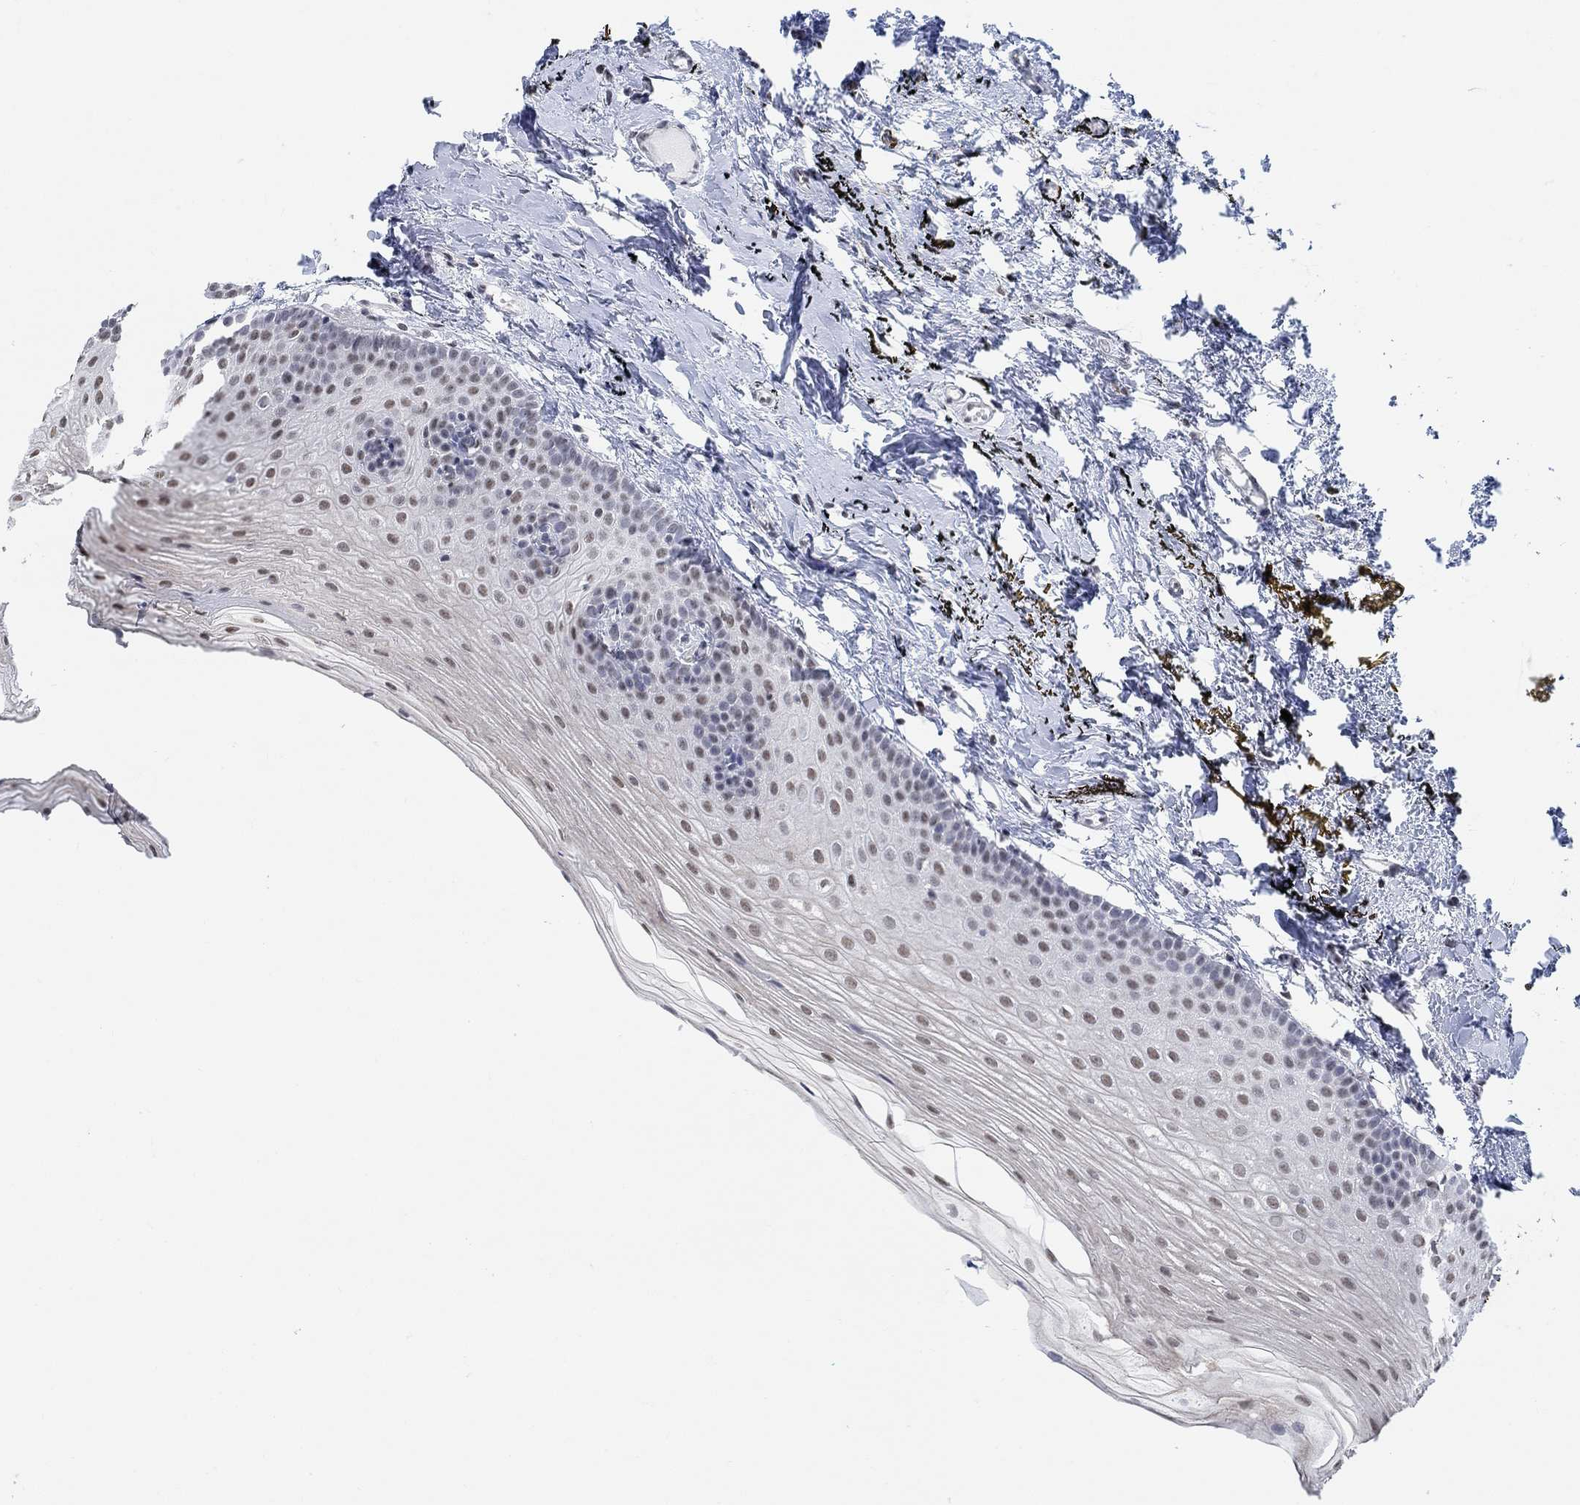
{"staining": {"intensity": "negative", "quantity": "none", "location": "none"}, "tissue": "oral mucosa", "cell_type": "Squamous epithelial cells", "image_type": "normal", "snomed": [{"axis": "morphology", "description": "Normal tissue, NOS"}, {"axis": "topography", "description": "Oral tissue"}], "caption": "This is an immunohistochemistry (IHC) histopathology image of normal human oral mucosa. There is no positivity in squamous epithelial cells.", "gene": "KCNH8", "patient": {"sex": "female", "age": 57}}